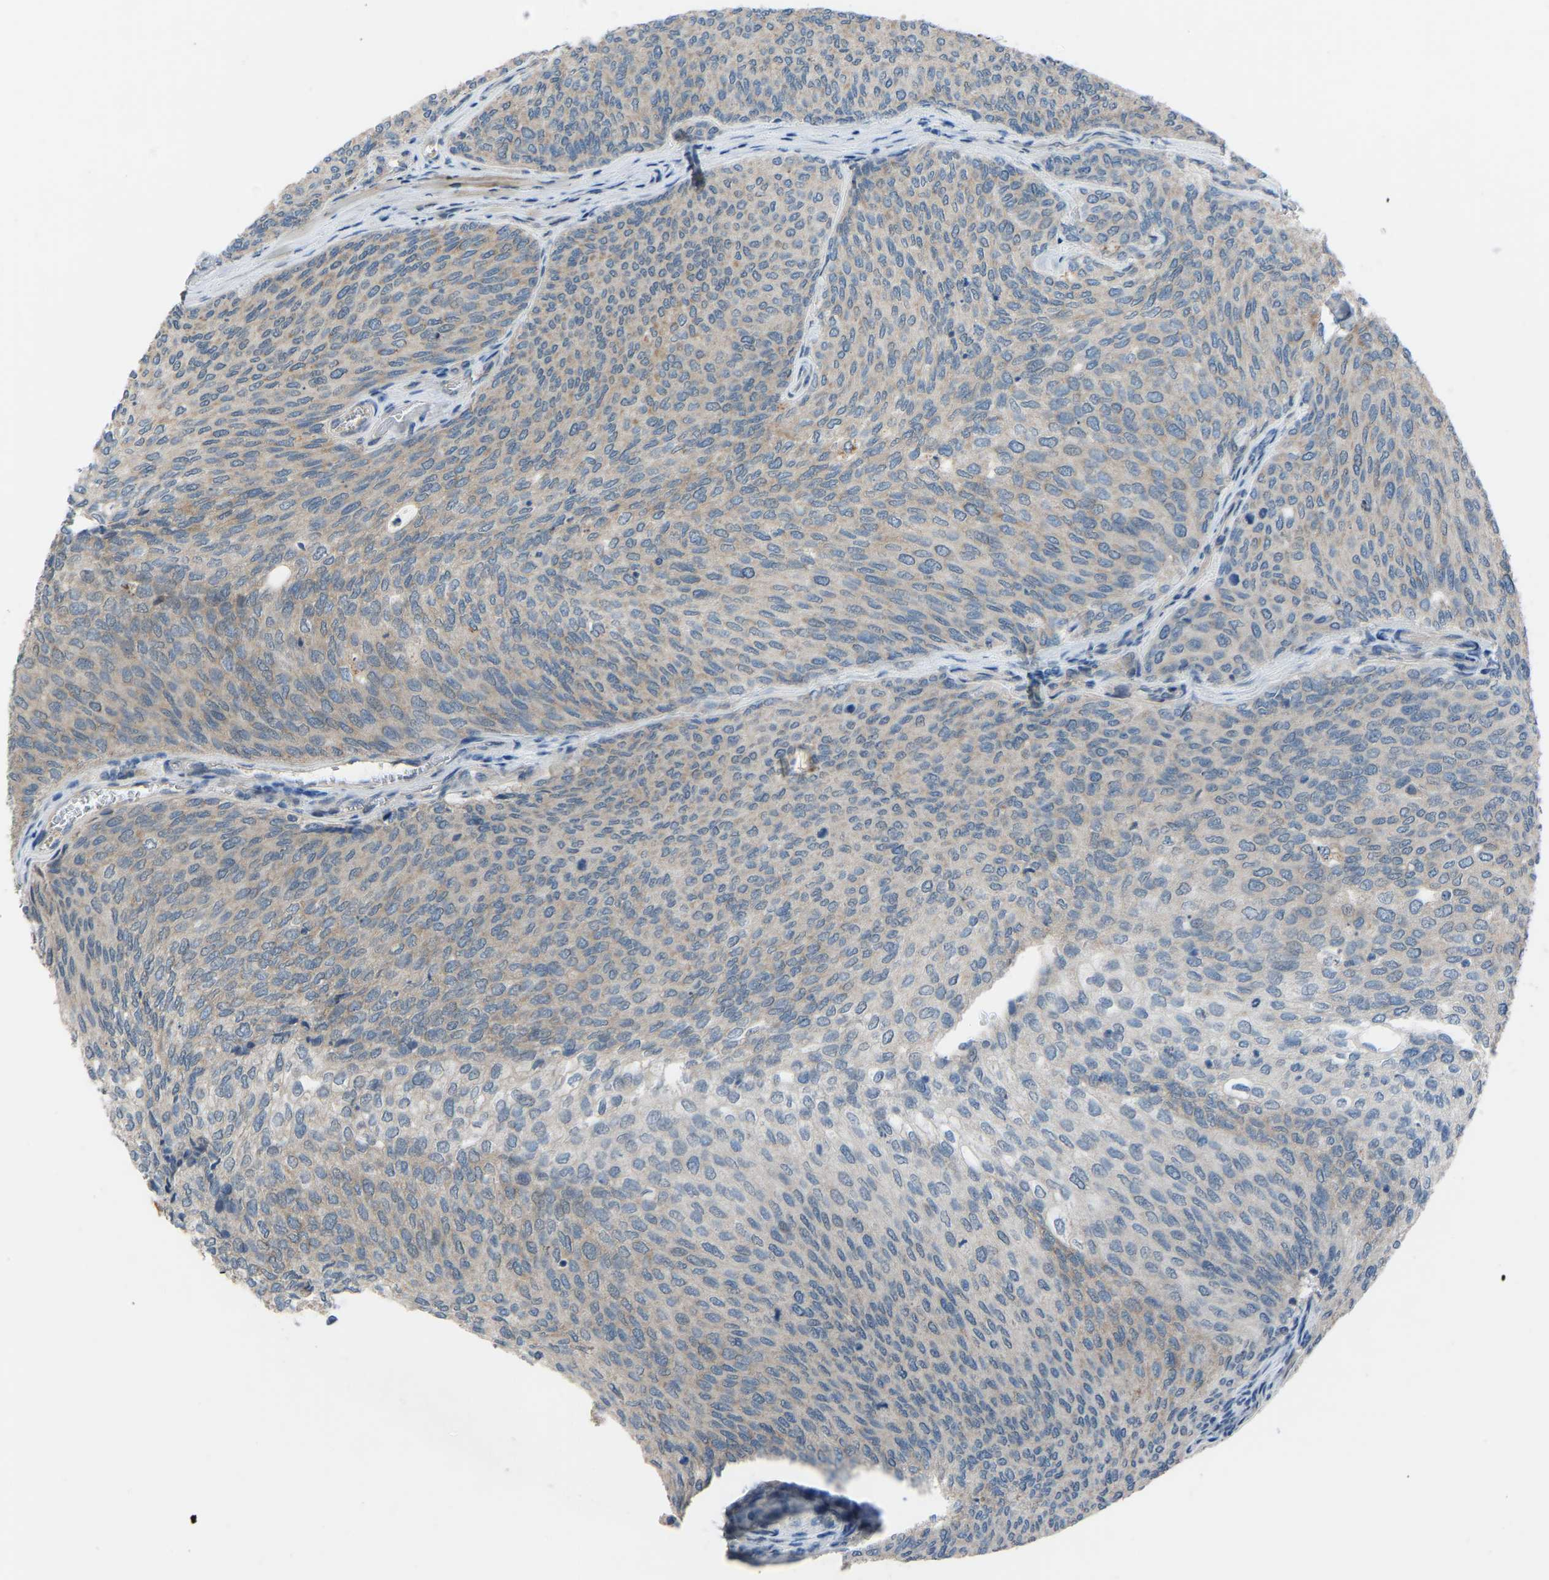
{"staining": {"intensity": "moderate", "quantity": "<25%", "location": "cytoplasmic/membranous"}, "tissue": "urothelial cancer", "cell_type": "Tumor cells", "image_type": "cancer", "snomed": [{"axis": "morphology", "description": "Urothelial carcinoma, Low grade"}, {"axis": "topography", "description": "Urinary bladder"}], "caption": "High-power microscopy captured an immunohistochemistry (IHC) image of urothelial cancer, revealing moderate cytoplasmic/membranous staining in about <25% of tumor cells. (DAB IHC with brightfield microscopy, high magnification).", "gene": "CDK2AP1", "patient": {"sex": "female", "age": 79}}